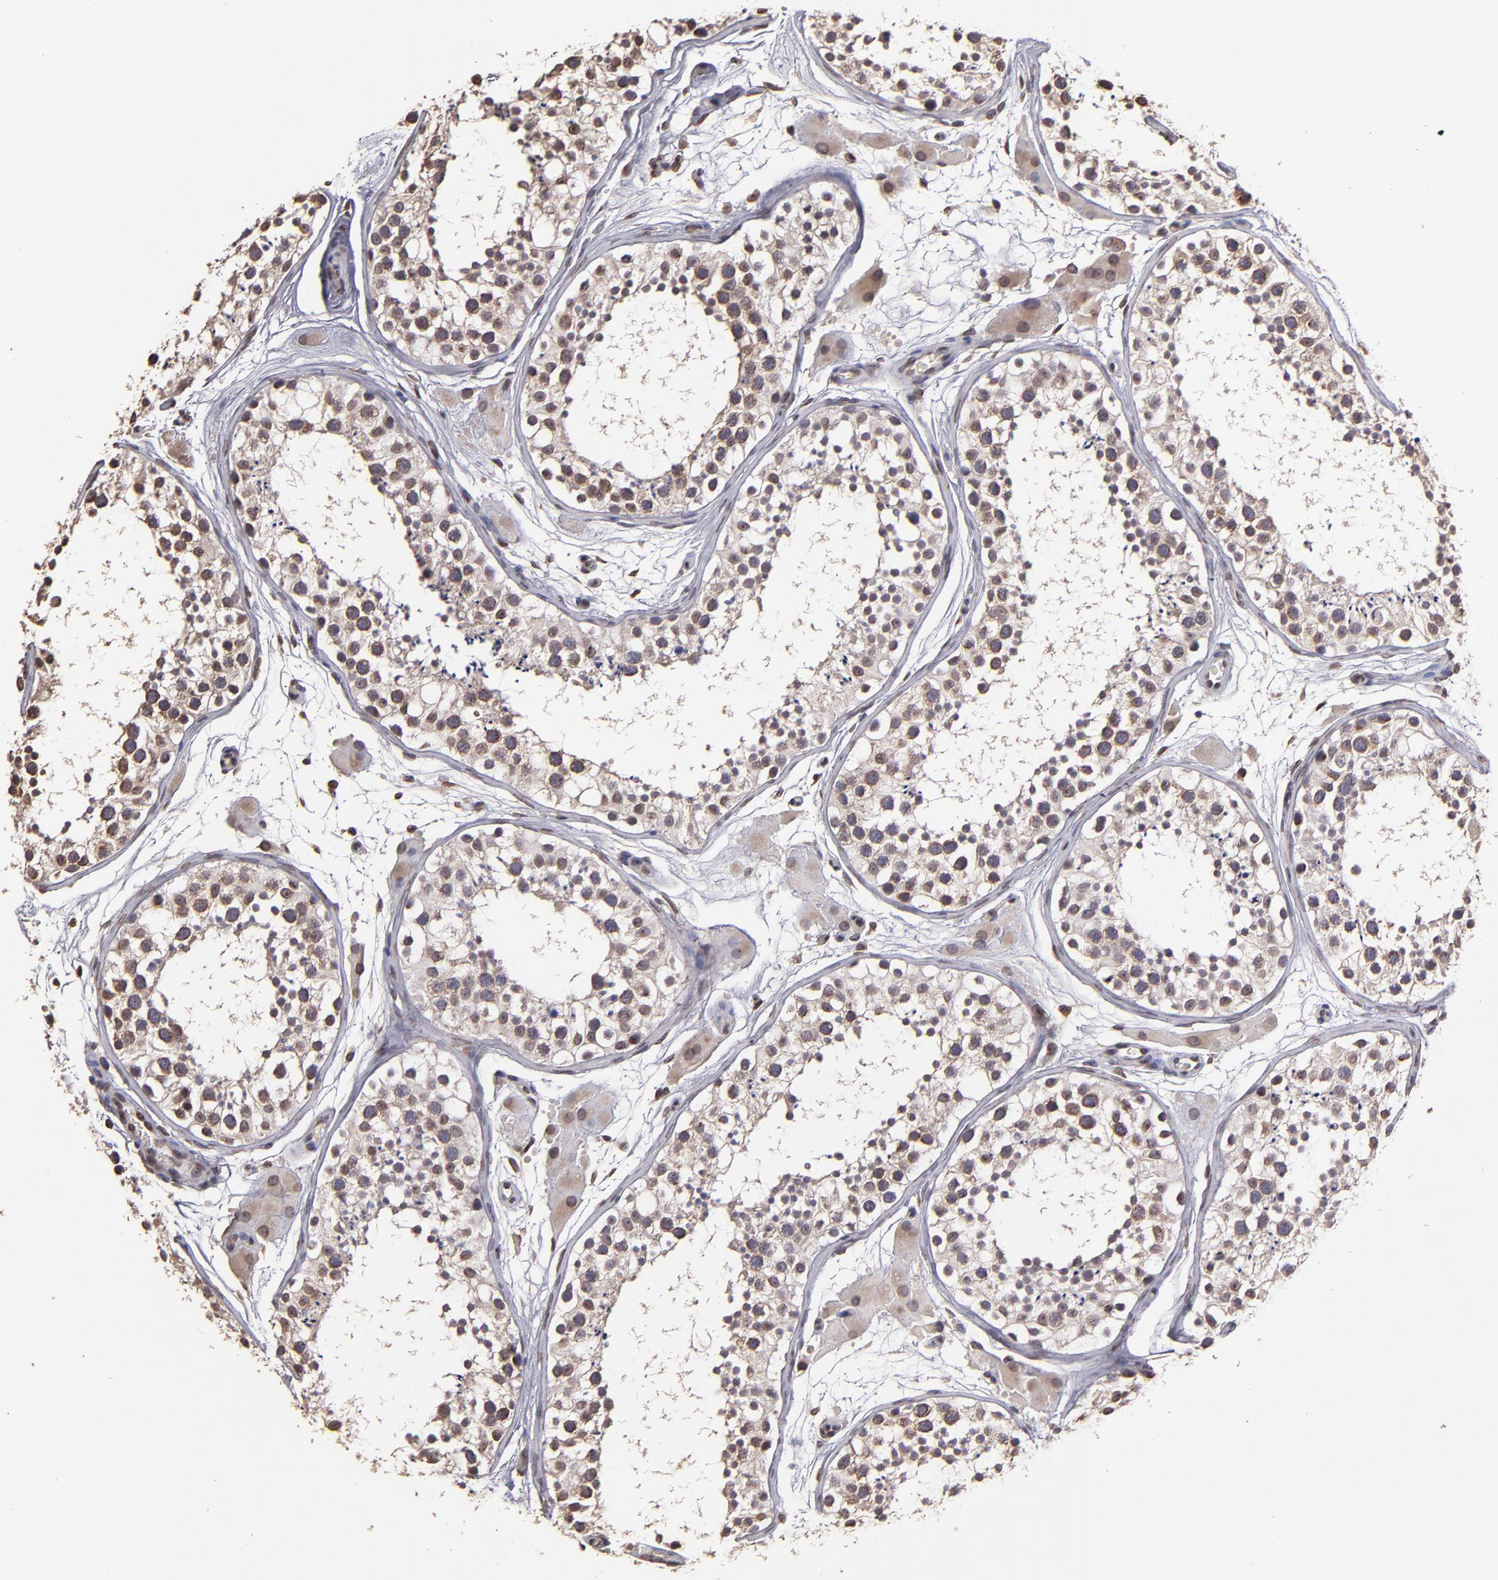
{"staining": {"intensity": "weak", "quantity": "25%-75%", "location": "nuclear"}, "tissue": "testis", "cell_type": "Cells in seminiferous ducts", "image_type": "normal", "snomed": [{"axis": "morphology", "description": "Normal tissue, NOS"}, {"axis": "topography", "description": "Testis"}], "caption": "Testis stained with DAB (3,3'-diaminobenzidine) IHC reveals low levels of weak nuclear expression in about 25%-75% of cells in seminiferous ducts. (Stains: DAB in brown, nuclei in blue, Microscopy: brightfield microscopy at high magnification).", "gene": "PUM3", "patient": {"sex": "male", "age": 29}}